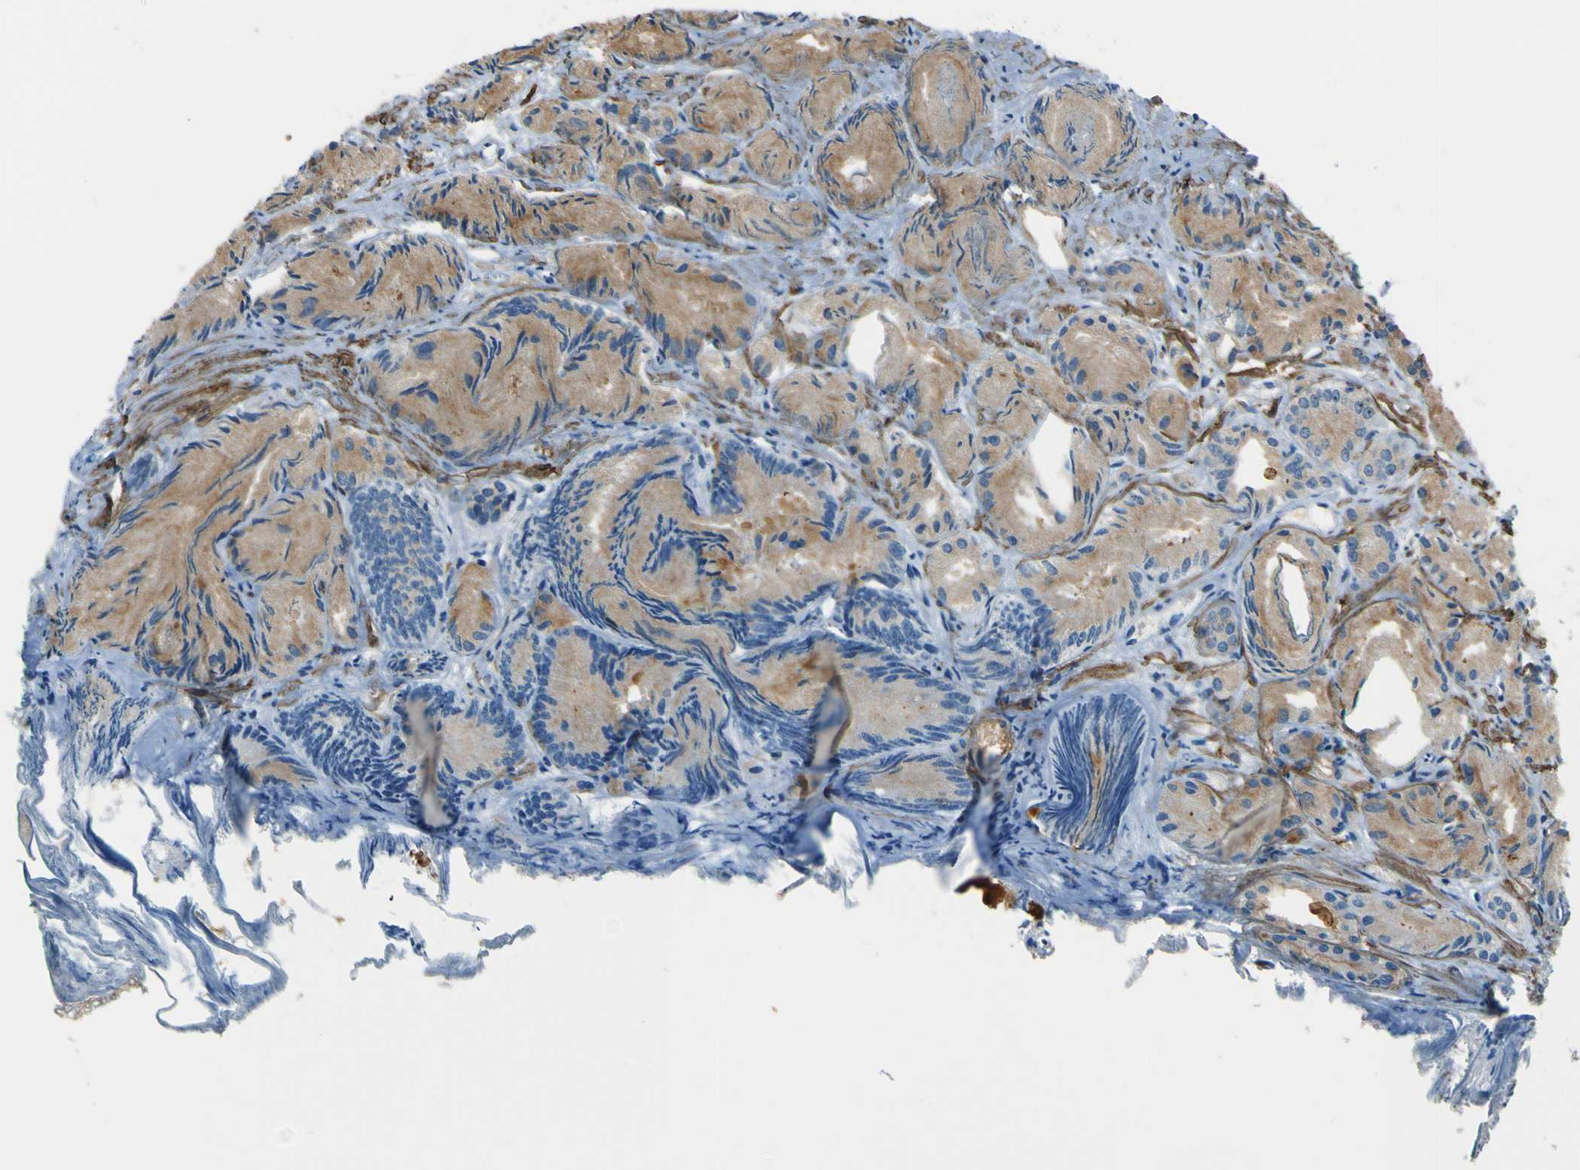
{"staining": {"intensity": "moderate", "quantity": ">75%", "location": "cytoplasmic/membranous"}, "tissue": "prostate cancer", "cell_type": "Tumor cells", "image_type": "cancer", "snomed": [{"axis": "morphology", "description": "Adenocarcinoma, Low grade"}, {"axis": "topography", "description": "Prostate"}], "caption": "IHC (DAB) staining of low-grade adenocarcinoma (prostate) shows moderate cytoplasmic/membranous protein expression in about >75% of tumor cells.", "gene": "PCDHB5", "patient": {"sex": "male", "age": 72}}